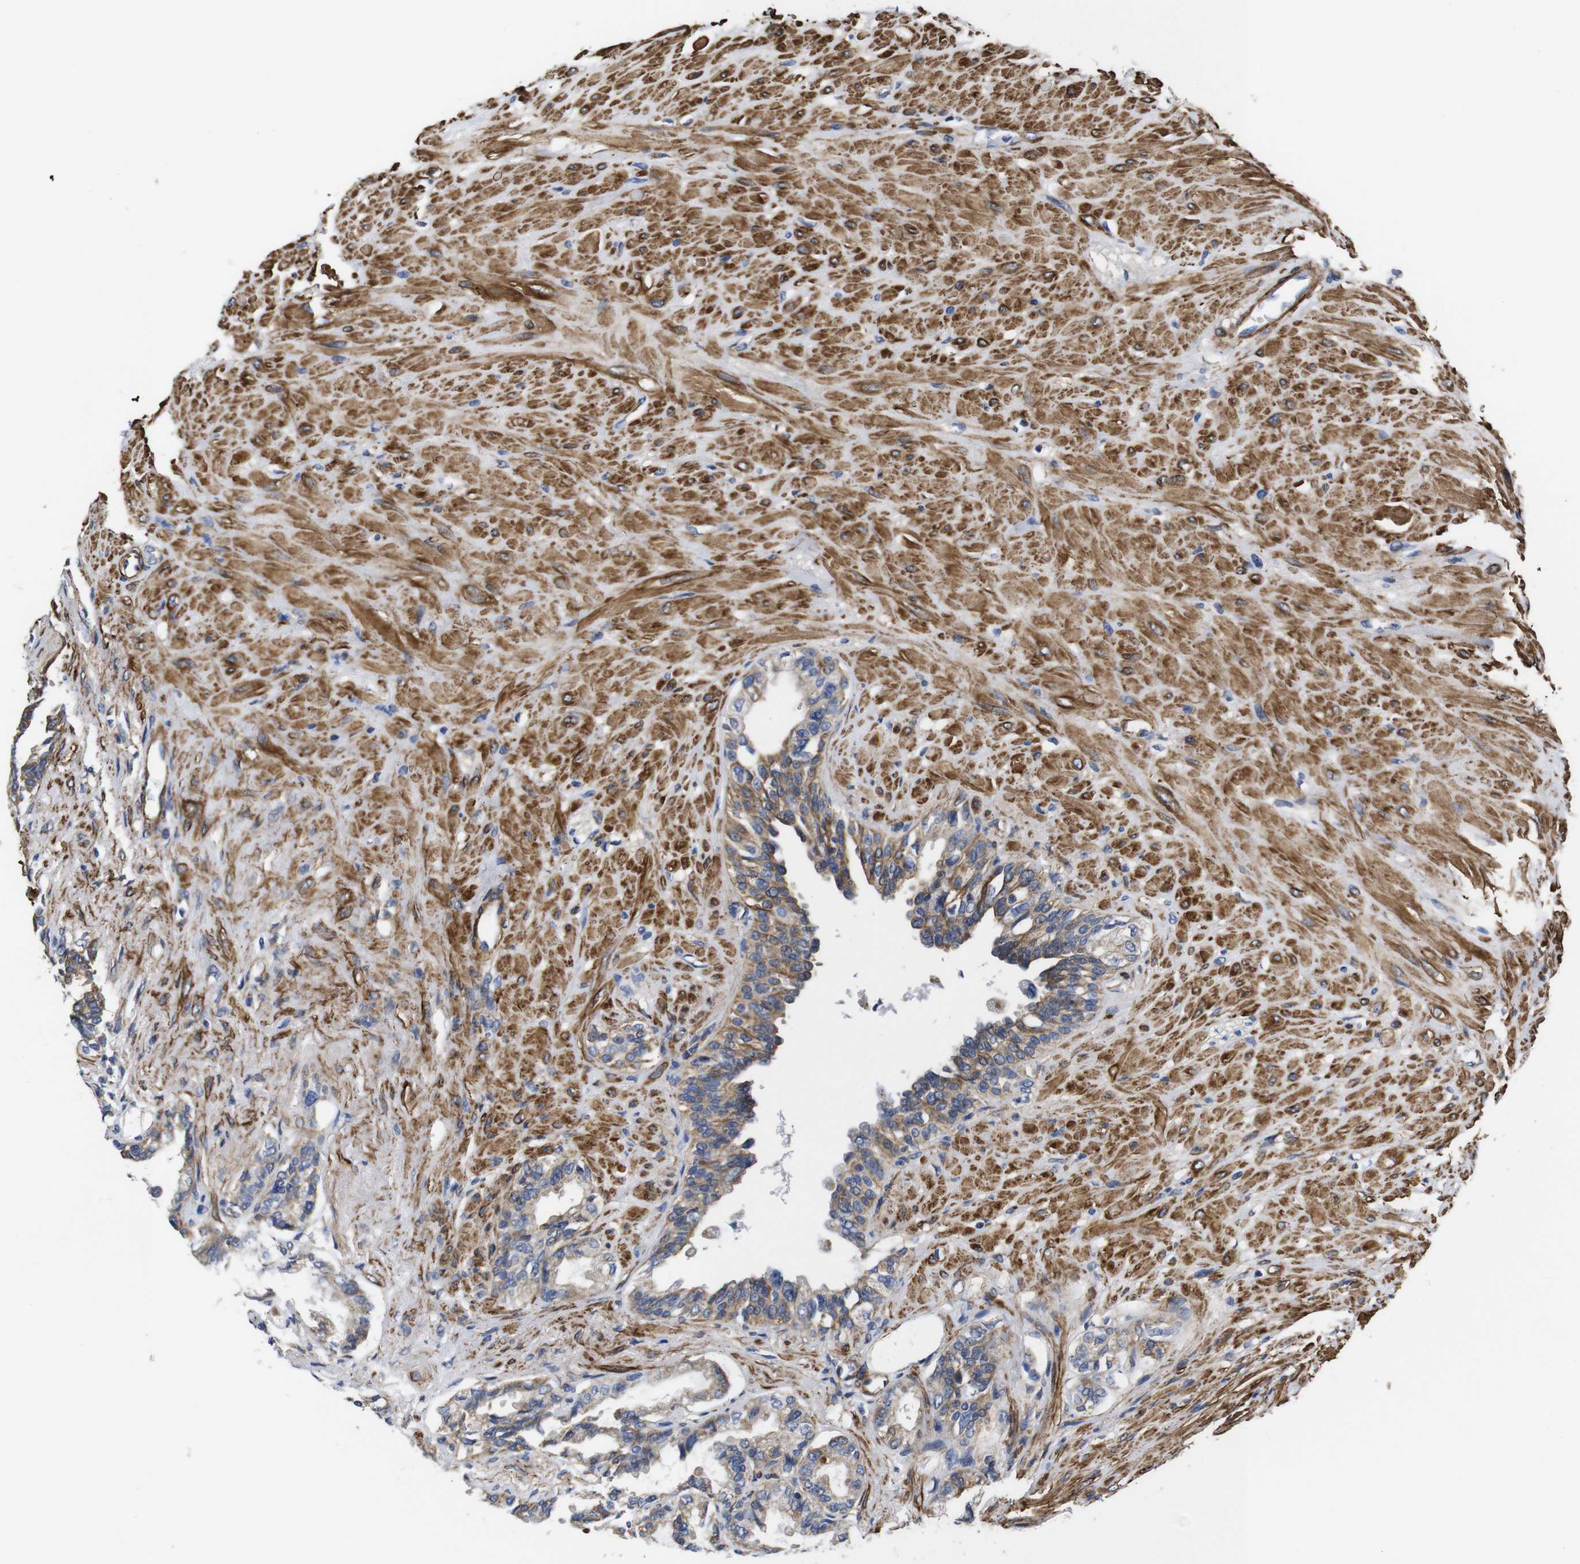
{"staining": {"intensity": "weak", "quantity": "25%-75%", "location": "cytoplasmic/membranous"}, "tissue": "seminal vesicle", "cell_type": "Glandular cells", "image_type": "normal", "snomed": [{"axis": "morphology", "description": "Normal tissue, NOS"}, {"axis": "topography", "description": "Seminal veicle"}], "caption": "A micrograph of seminal vesicle stained for a protein shows weak cytoplasmic/membranous brown staining in glandular cells. The staining was performed using DAB to visualize the protein expression in brown, while the nuclei were stained in blue with hematoxylin (Magnification: 20x).", "gene": "WNT10A", "patient": {"sex": "male", "age": 61}}